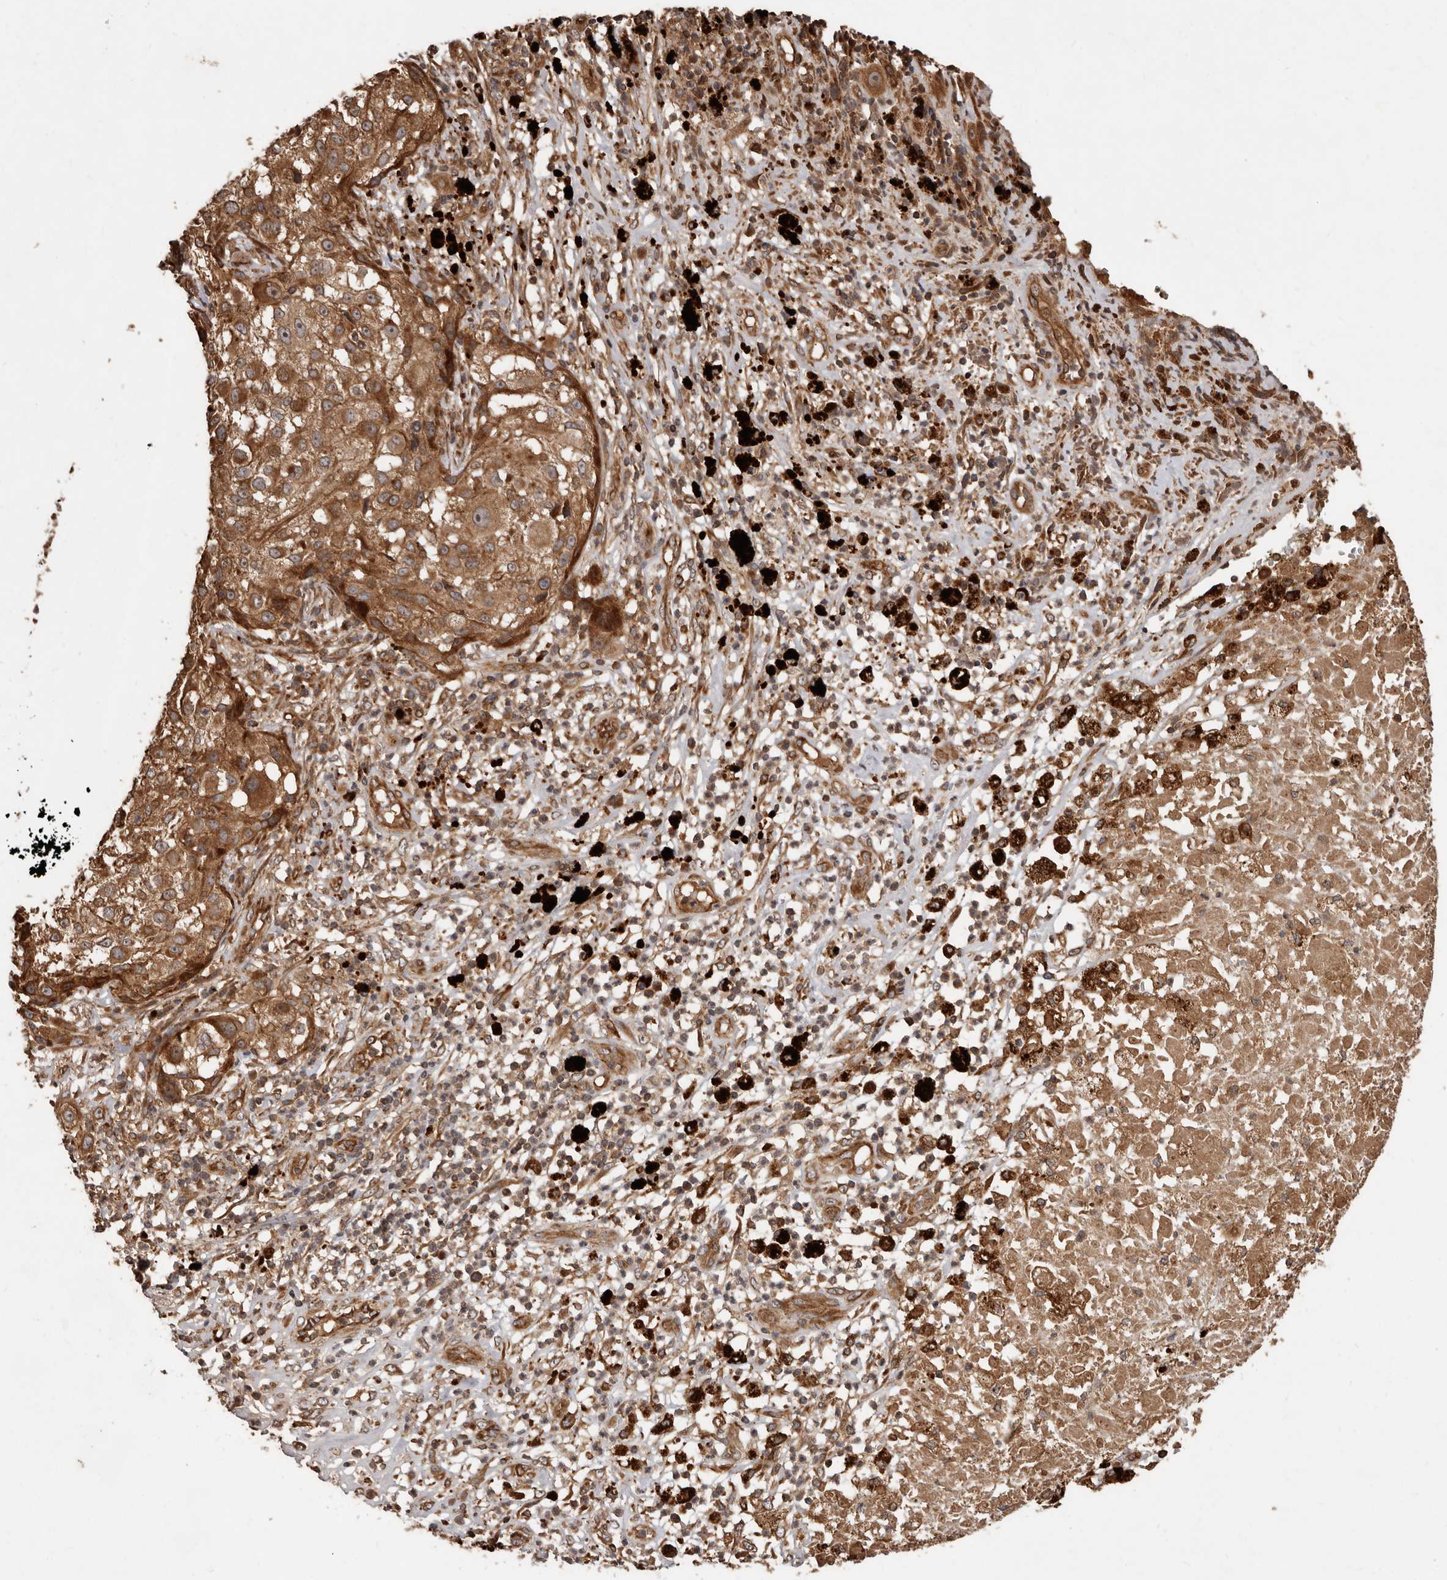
{"staining": {"intensity": "moderate", "quantity": ">75%", "location": "cytoplasmic/membranous"}, "tissue": "melanoma", "cell_type": "Tumor cells", "image_type": "cancer", "snomed": [{"axis": "morphology", "description": "Necrosis, NOS"}, {"axis": "morphology", "description": "Malignant melanoma, NOS"}, {"axis": "topography", "description": "Skin"}], "caption": "IHC staining of melanoma, which demonstrates medium levels of moderate cytoplasmic/membranous staining in approximately >75% of tumor cells indicating moderate cytoplasmic/membranous protein positivity. The staining was performed using DAB (3,3'-diaminobenzidine) (brown) for protein detection and nuclei were counterstained in hematoxylin (blue).", "gene": "STK36", "patient": {"sex": "female", "age": 87}}